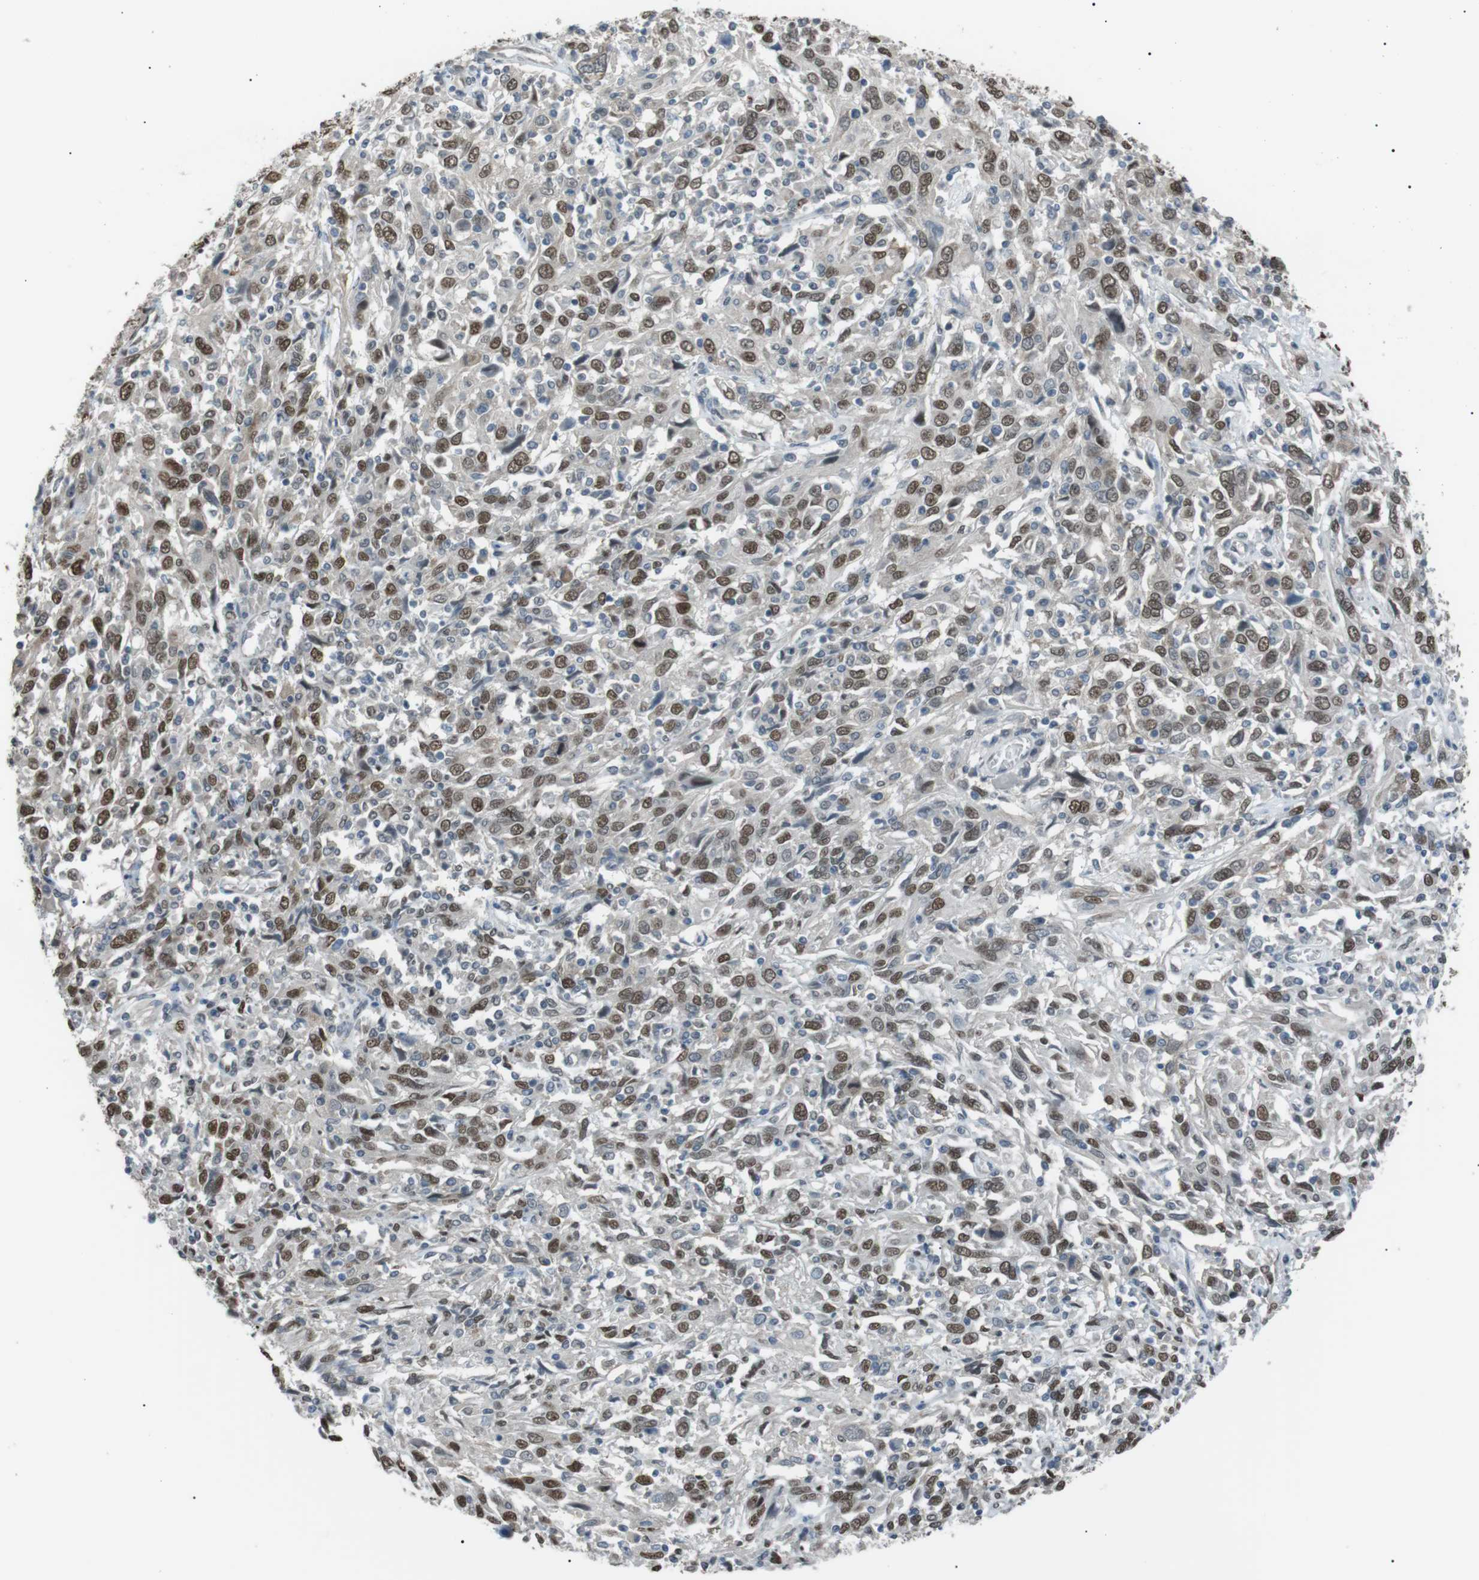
{"staining": {"intensity": "moderate", "quantity": ">75%", "location": "nuclear"}, "tissue": "cervical cancer", "cell_type": "Tumor cells", "image_type": "cancer", "snomed": [{"axis": "morphology", "description": "Squamous cell carcinoma, NOS"}, {"axis": "topography", "description": "Cervix"}], "caption": "The image displays staining of squamous cell carcinoma (cervical), revealing moderate nuclear protein expression (brown color) within tumor cells.", "gene": "SRPK2", "patient": {"sex": "female", "age": 46}}